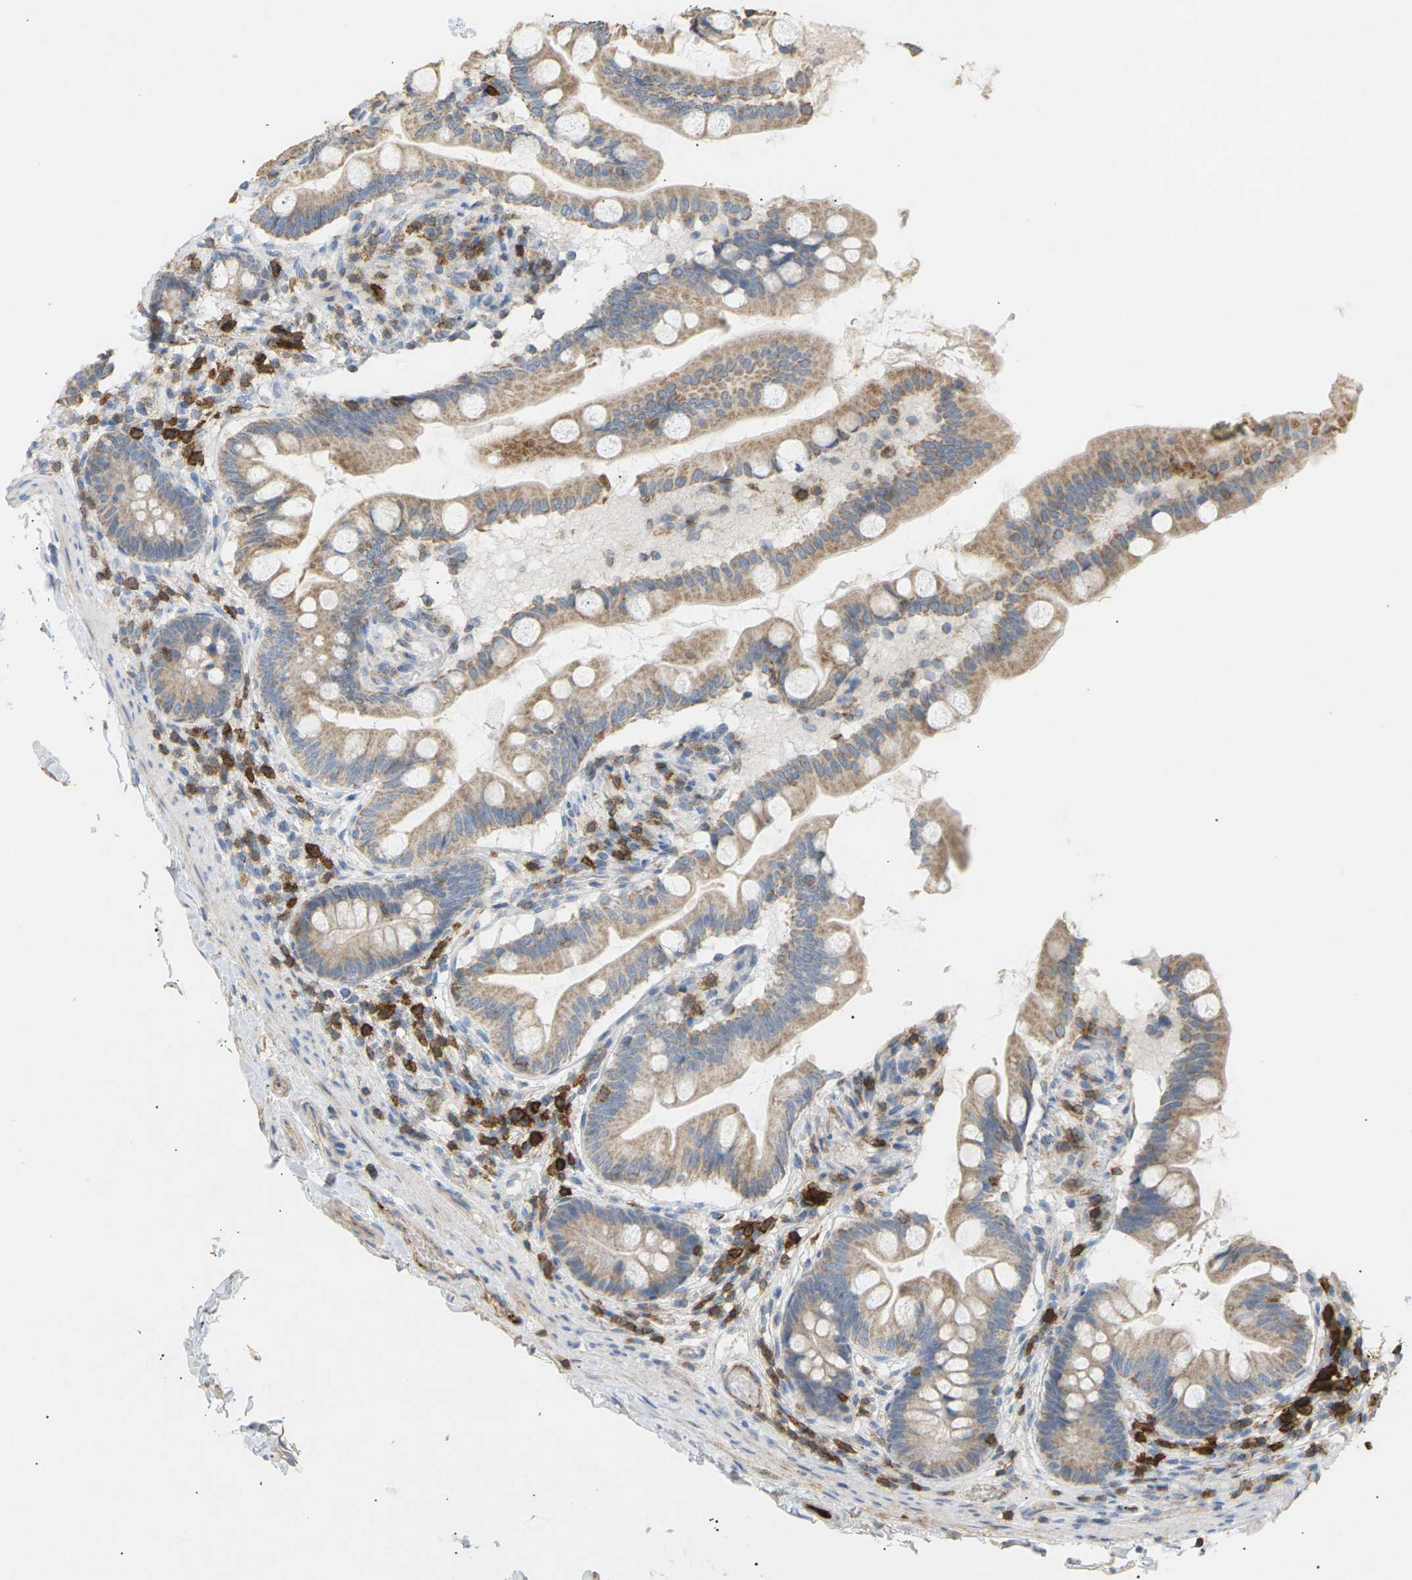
{"staining": {"intensity": "weak", "quantity": ">75%", "location": "cytoplasmic/membranous"}, "tissue": "small intestine", "cell_type": "Glandular cells", "image_type": "normal", "snomed": [{"axis": "morphology", "description": "Normal tissue, NOS"}, {"axis": "topography", "description": "Small intestine"}], "caption": "A brown stain highlights weak cytoplasmic/membranous positivity of a protein in glandular cells of benign small intestine.", "gene": "LIME1", "patient": {"sex": "female", "age": 56}}